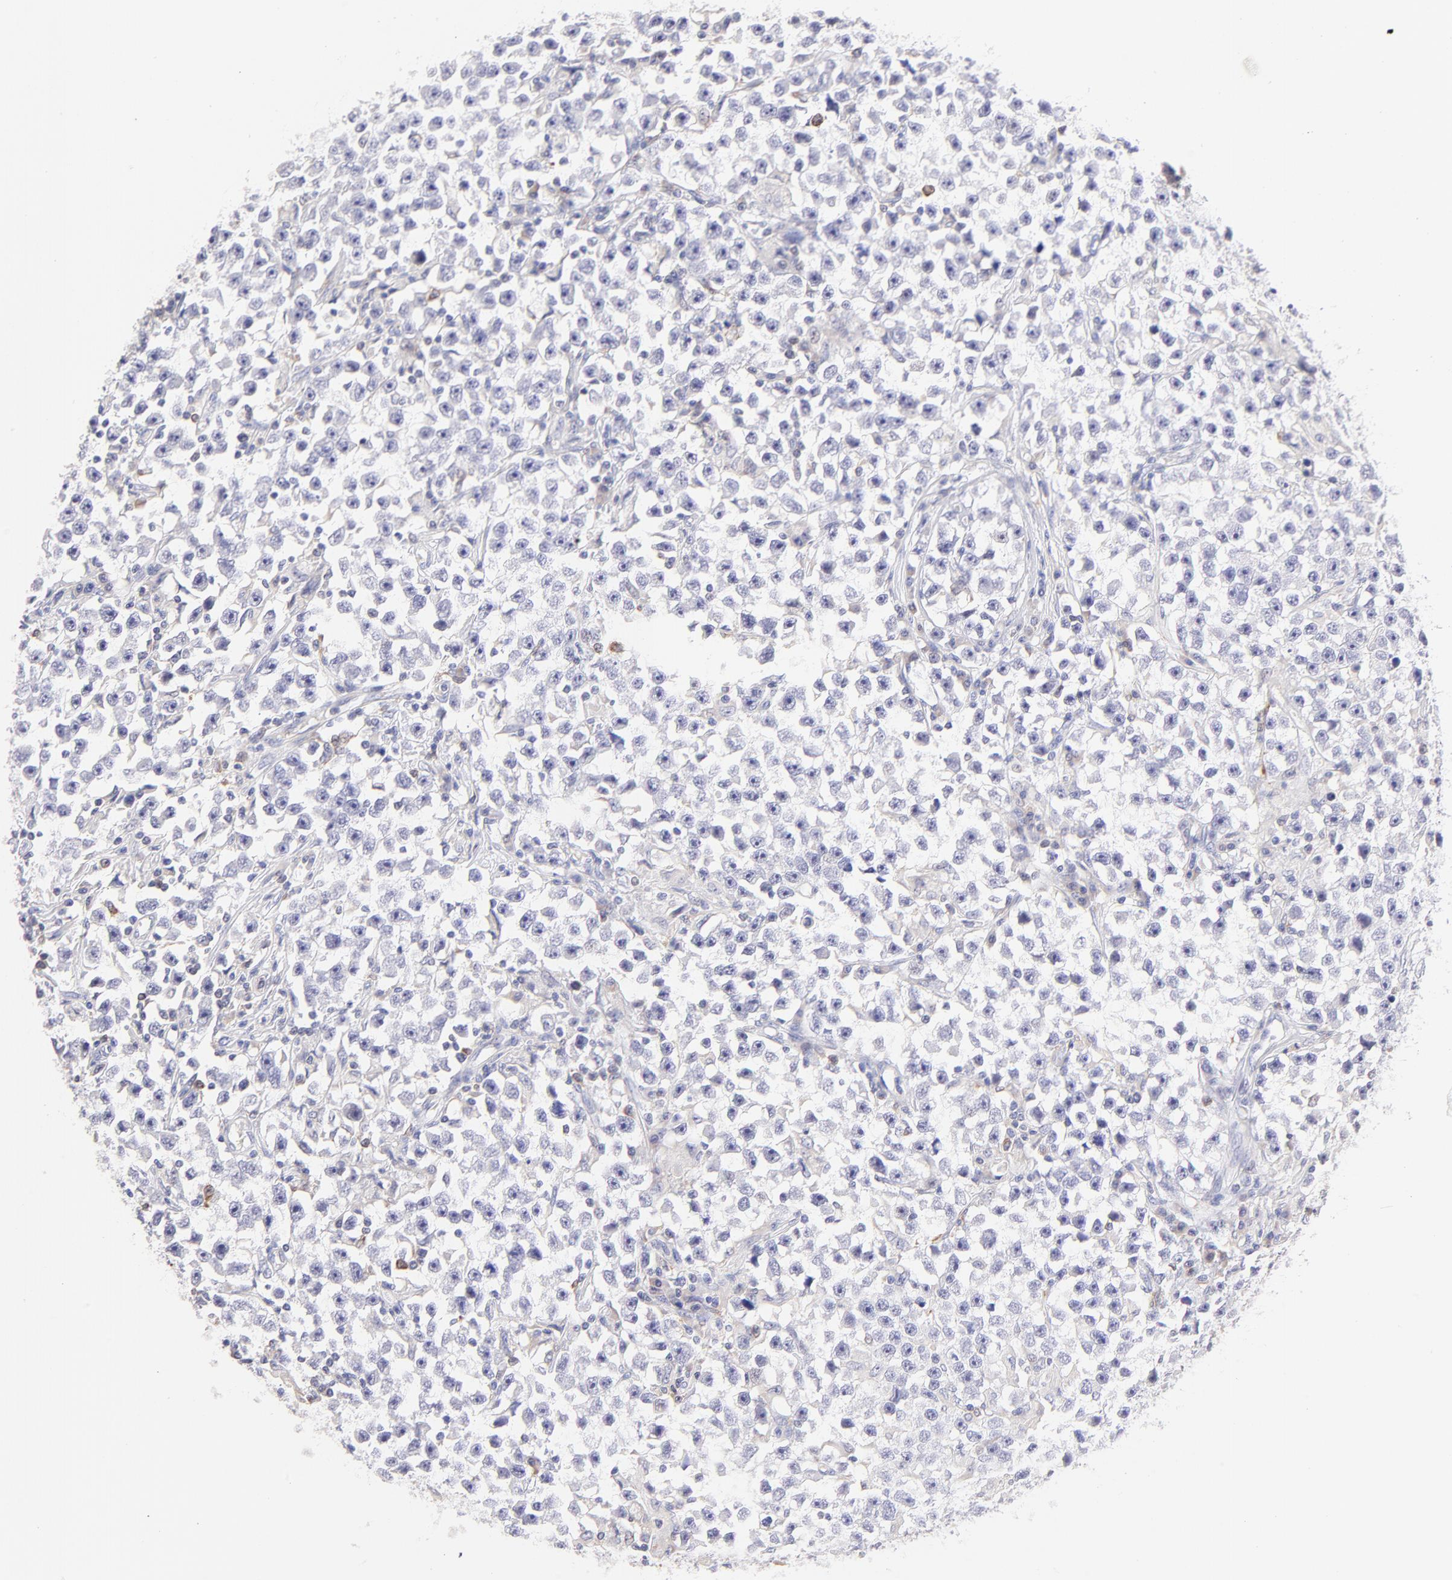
{"staining": {"intensity": "negative", "quantity": "none", "location": "none"}, "tissue": "testis cancer", "cell_type": "Tumor cells", "image_type": "cancer", "snomed": [{"axis": "morphology", "description": "Seminoma, NOS"}, {"axis": "topography", "description": "Testis"}], "caption": "IHC histopathology image of testis cancer (seminoma) stained for a protein (brown), which exhibits no staining in tumor cells.", "gene": "IRAG2", "patient": {"sex": "male", "age": 33}}